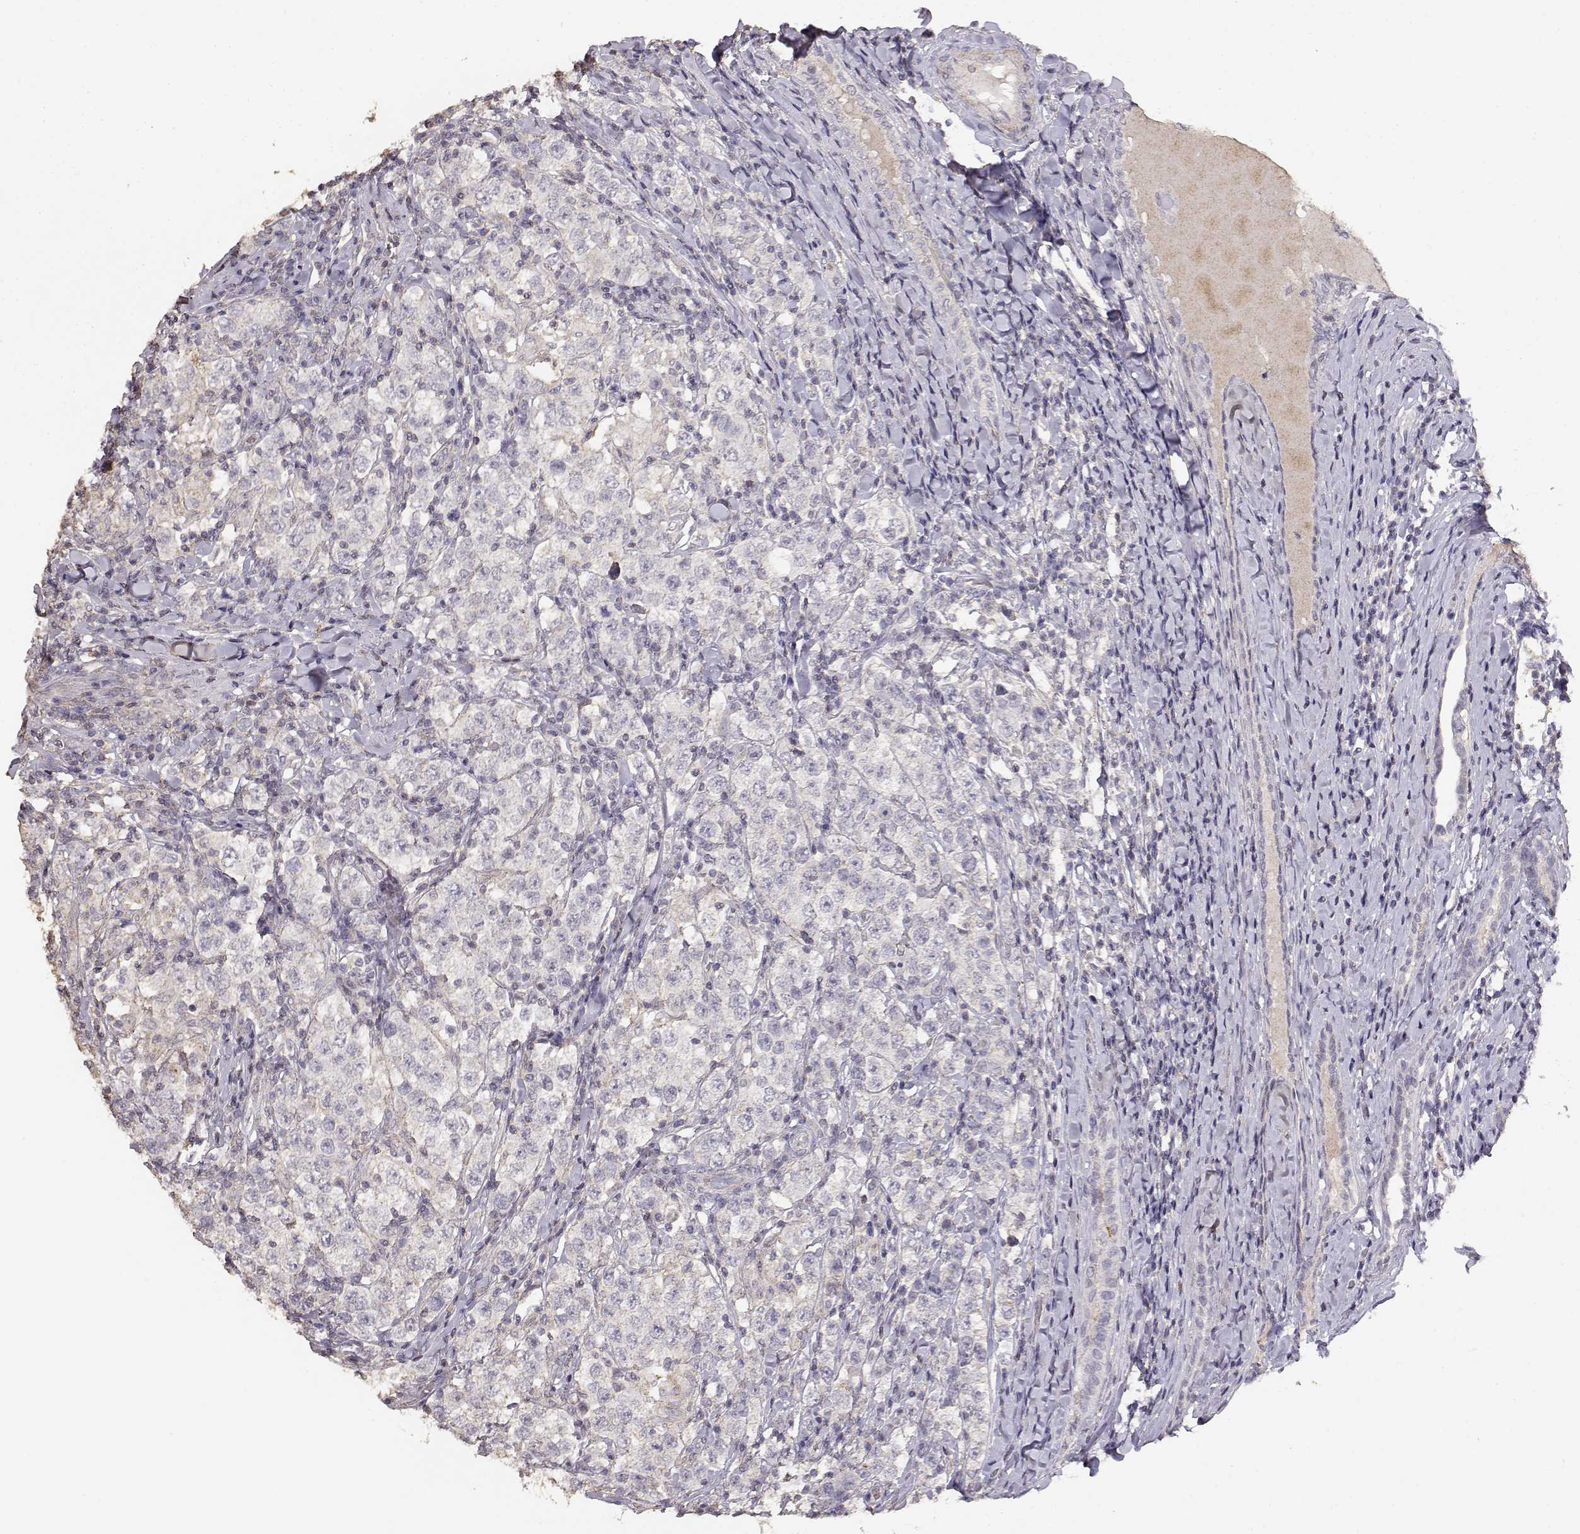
{"staining": {"intensity": "negative", "quantity": "none", "location": "none"}, "tissue": "testis cancer", "cell_type": "Tumor cells", "image_type": "cancer", "snomed": [{"axis": "morphology", "description": "Seminoma, NOS"}, {"axis": "morphology", "description": "Carcinoma, Embryonal, NOS"}, {"axis": "topography", "description": "Testis"}], "caption": "Human testis cancer stained for a protein using immunohistochemistry demonstrates no expression in tumor cells.", "gene": "TNFRSF10C", "patient": {"sex": "male", "age": 41}}